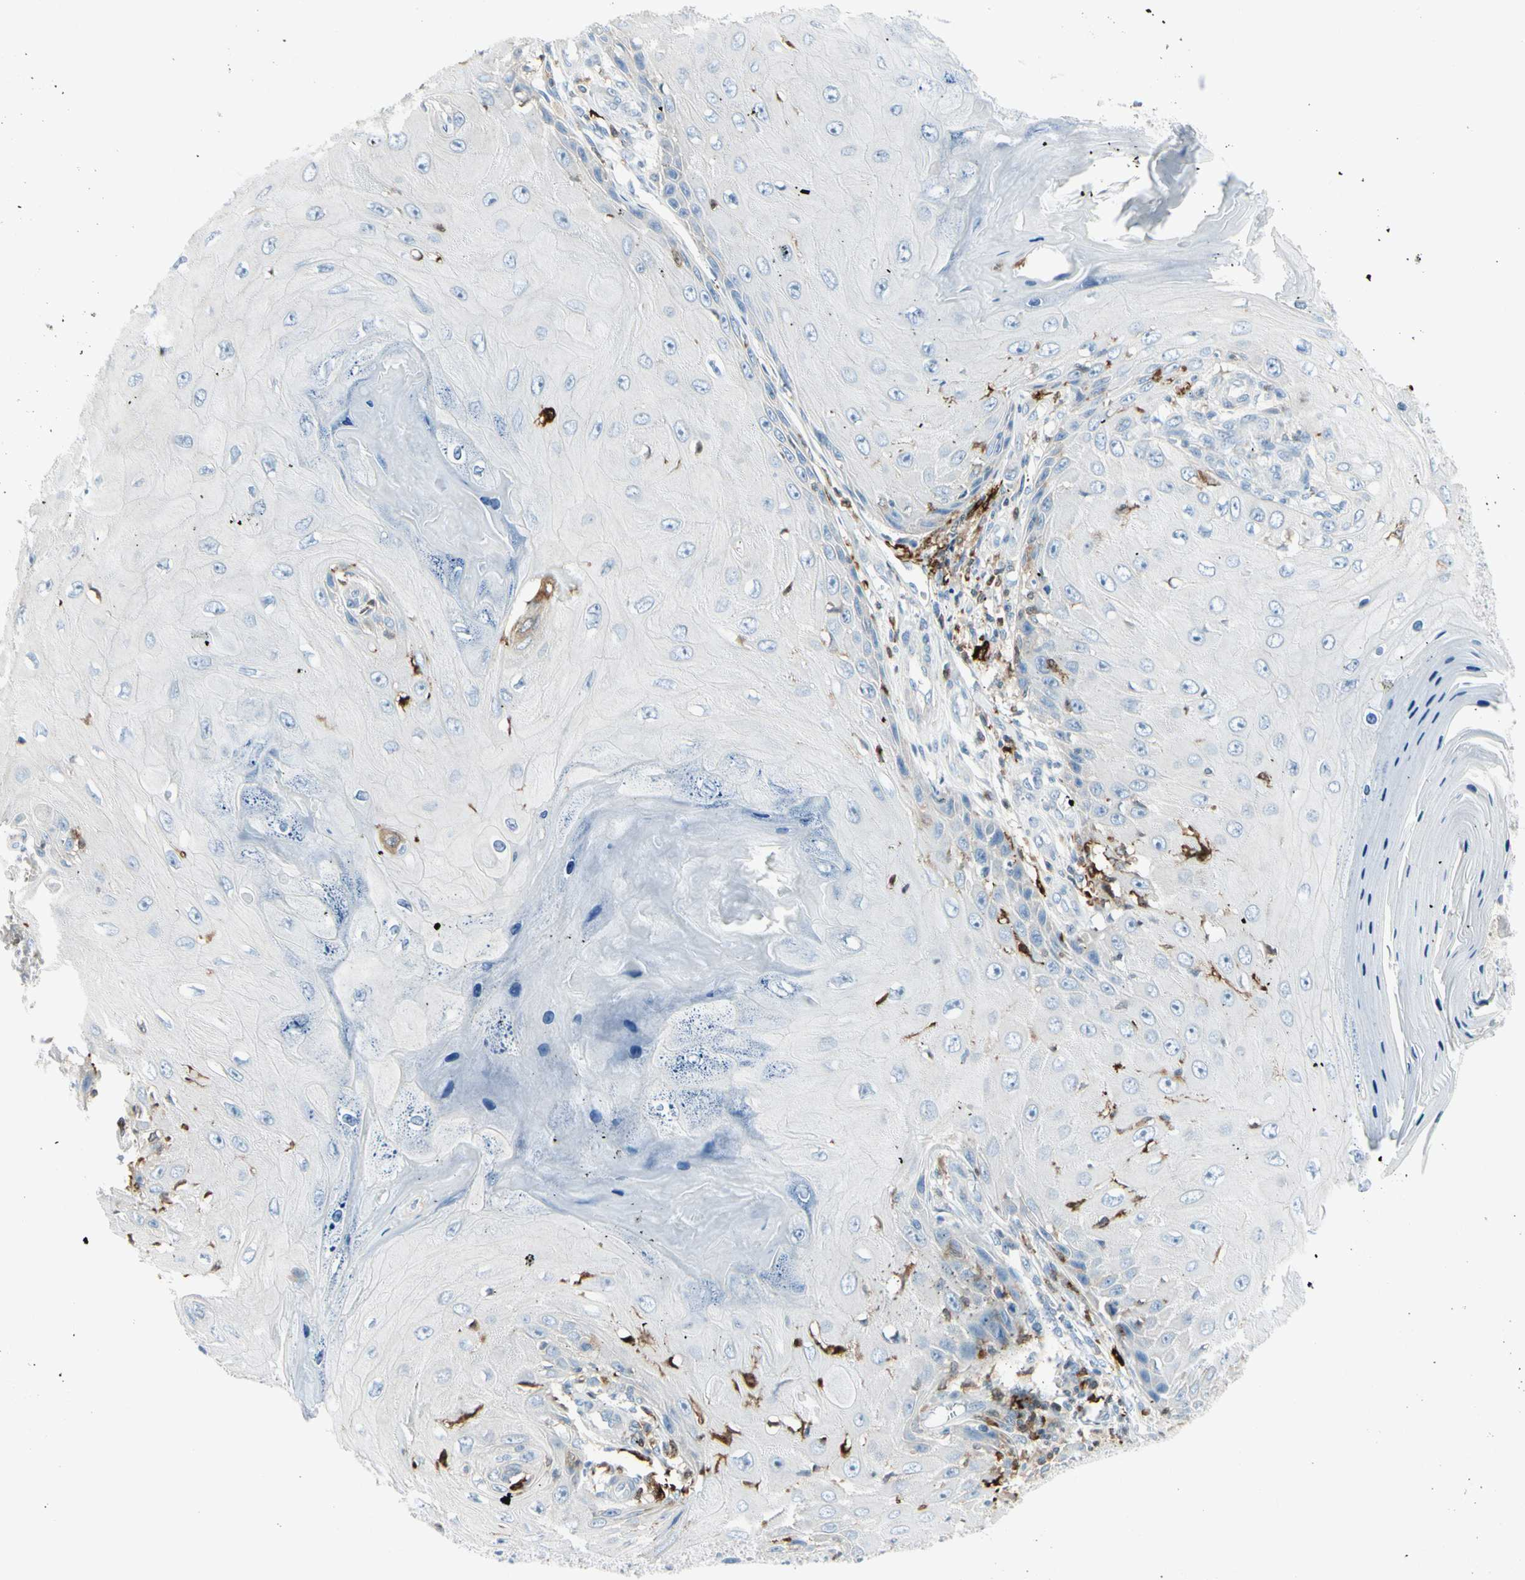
{"staining": {"intensity": "negative", "quantity": "none", "location": "none"}, "tissue": "skin cancer", "cell_type": "Tumor cells", "image_type": "cancer", "snomed": [{"axis": "morphology", "description": "Squamous cell carcinoma, NOS"}, {"axis": "topography", "description": "Skin"}], "caption": "This is a photomicrograph of immunohistochemistry (IHC) staining of skin squamous cell carcinoma, which shows no expression in tumor cells. (Immunohistochemistry, brightfield microscopy, high magnification).", "gene": "TRAF1", "patient": {"sex": "female", "age": 73}}